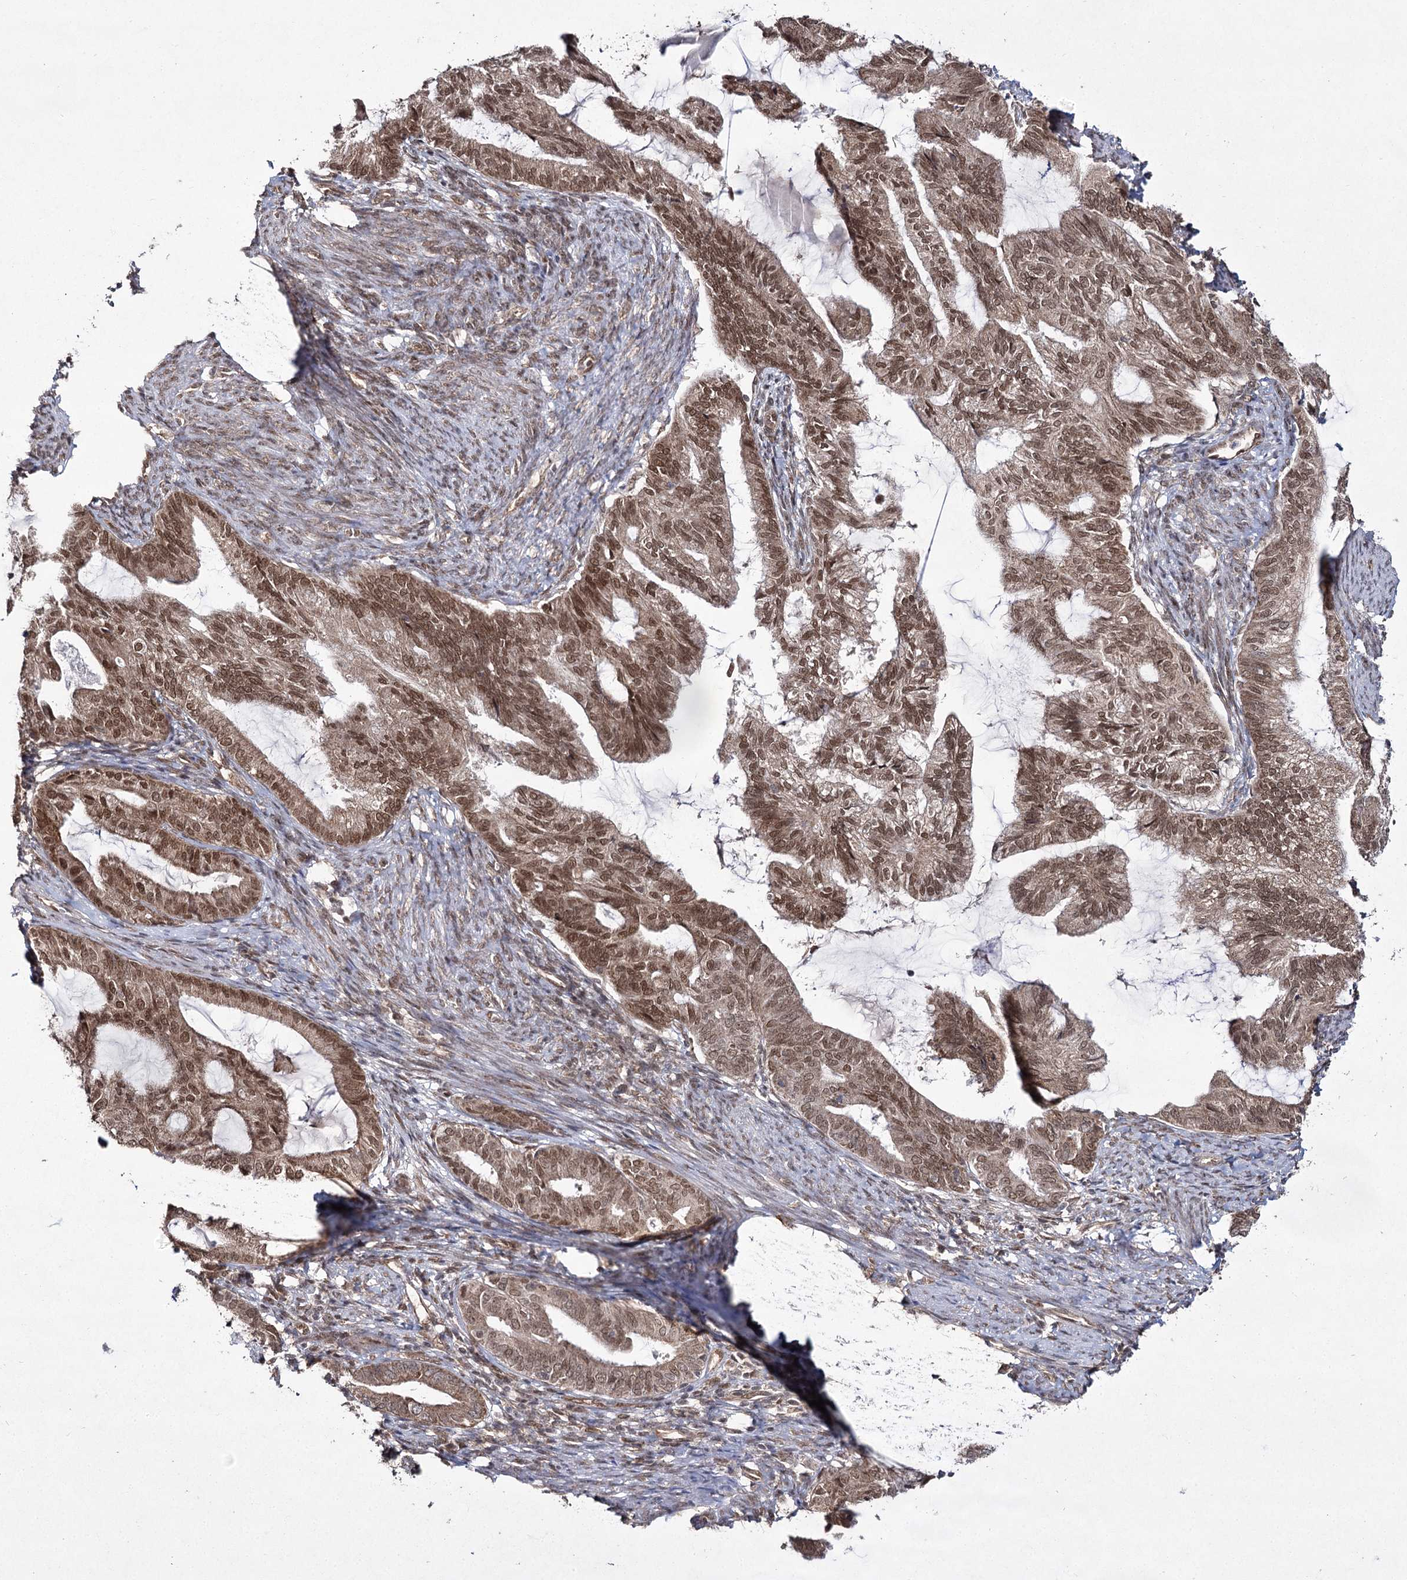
{"staining": {"intensity": "moderate", "quantity": ">75%", "location": "cytoplasmic/membranous,nuclear"}, "tissue": "endometrial cancer", "cell_type": "Tumor cells", "image_type": "cancer", "snomed": [{"axis": "morphology", "description": "Adenocarcinoma, NOS"}, {"axis": "topography", "description": "Endometrium"}], "caption": "A micrograph showing moderate cytoplasmic/membranous and nuclear expression in about >75% of tumor cells in endometrial adenocarcinoma, as visualized by brown immunohistochemical staining.", "gene": "TRNT1", "patient": {"sex": "female", "age": 86}}